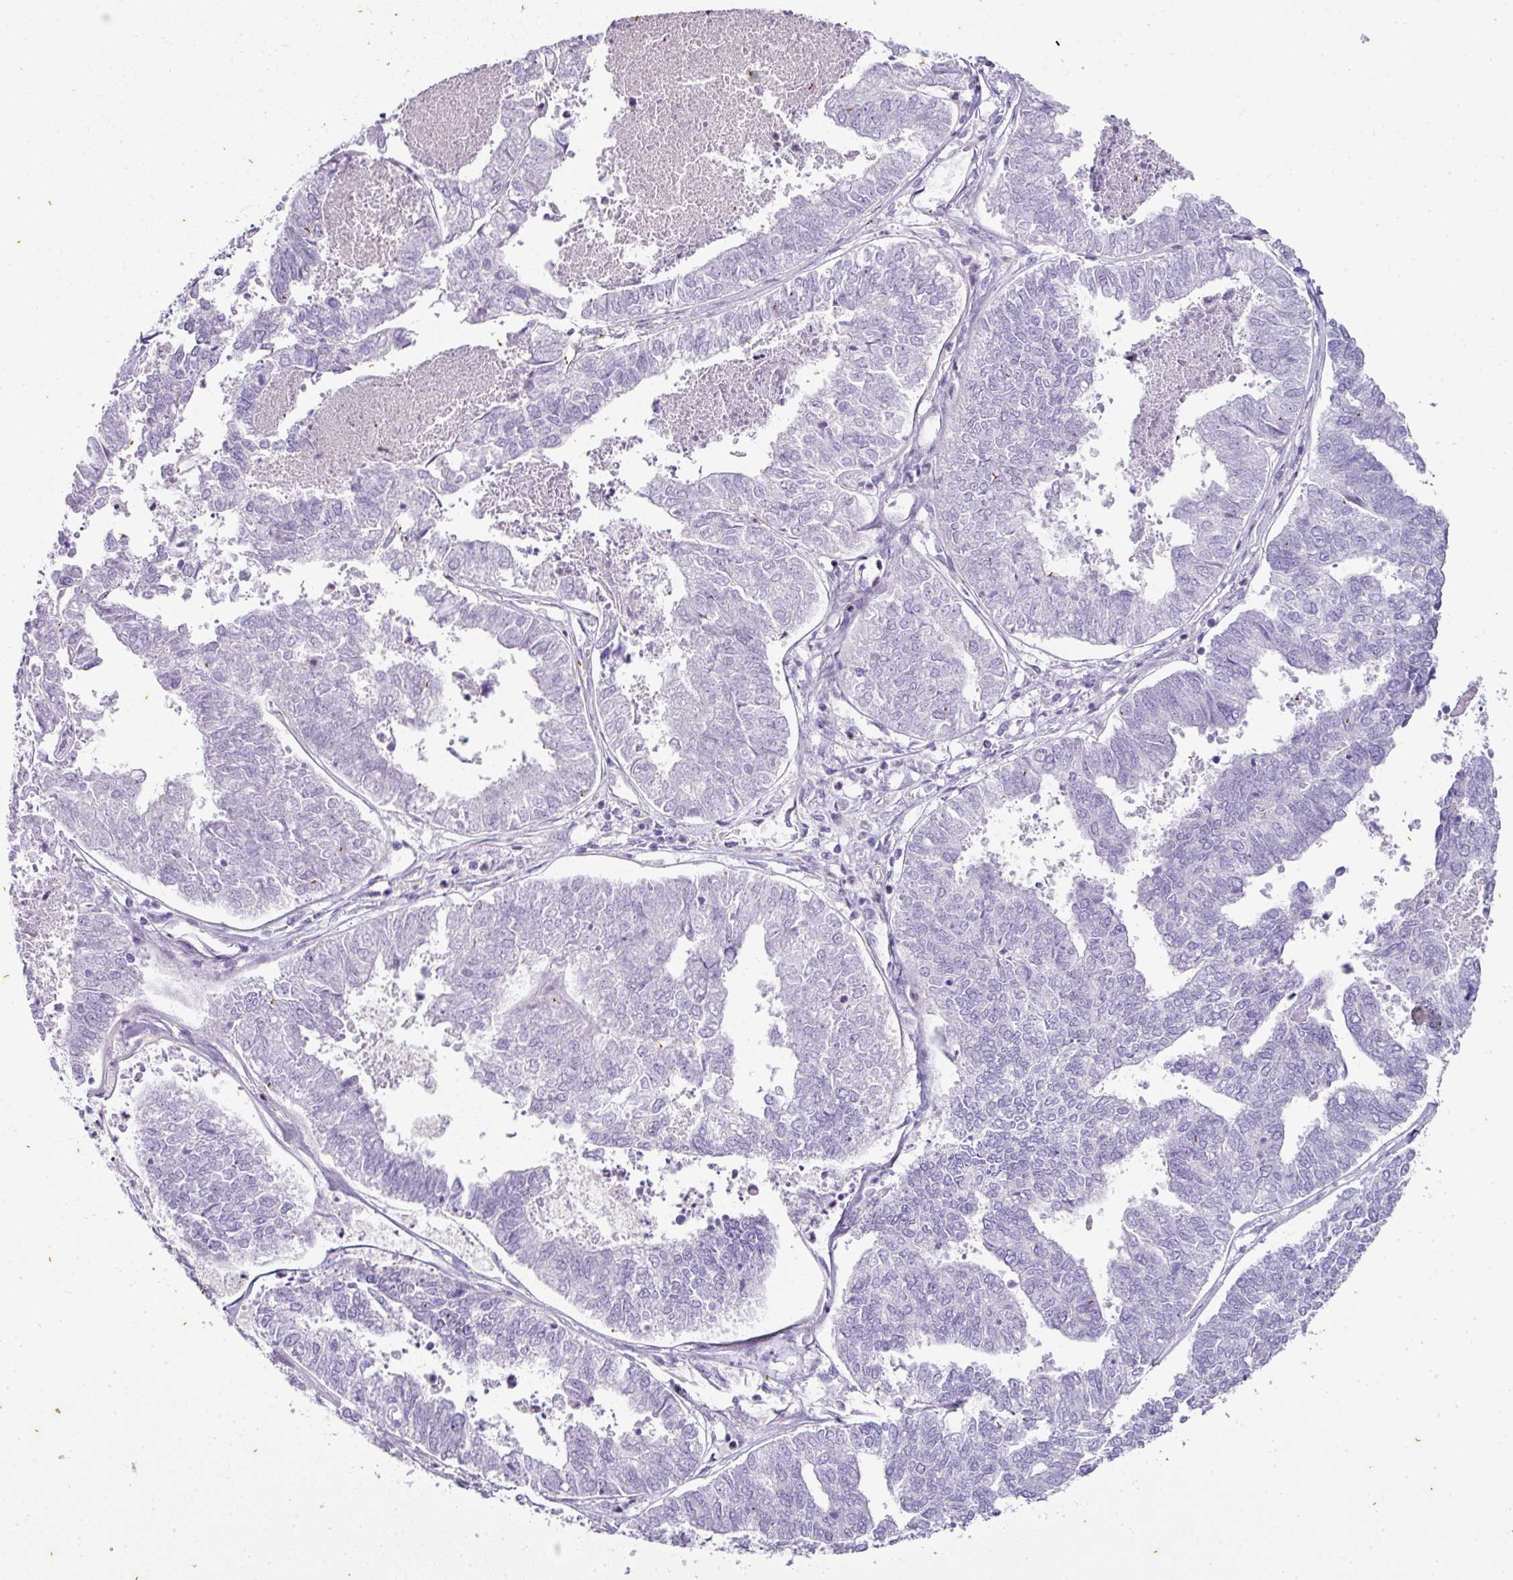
{"staining": {"intensity": "negative", "quantity": "none", "location": "none"}, "tissue": "endometrial cancer", "cell_type": "Tumor cells", "image_type": "cancer", "snomed": [{"axis": "morphology", "description": "Adenocarcinoma, NOS"}, {"axis": "topography", "description": "Endometrium"}], "caption": "This image is of adenocarcinoma (endometrial) stained with immunohistochemistry (IHC) to label a protein in brown with the nuclei are counter-stained blue. There is no staining in tumor cells.", "gene": "OR52N1", "patient": {"sex": "female", "age": 73}}